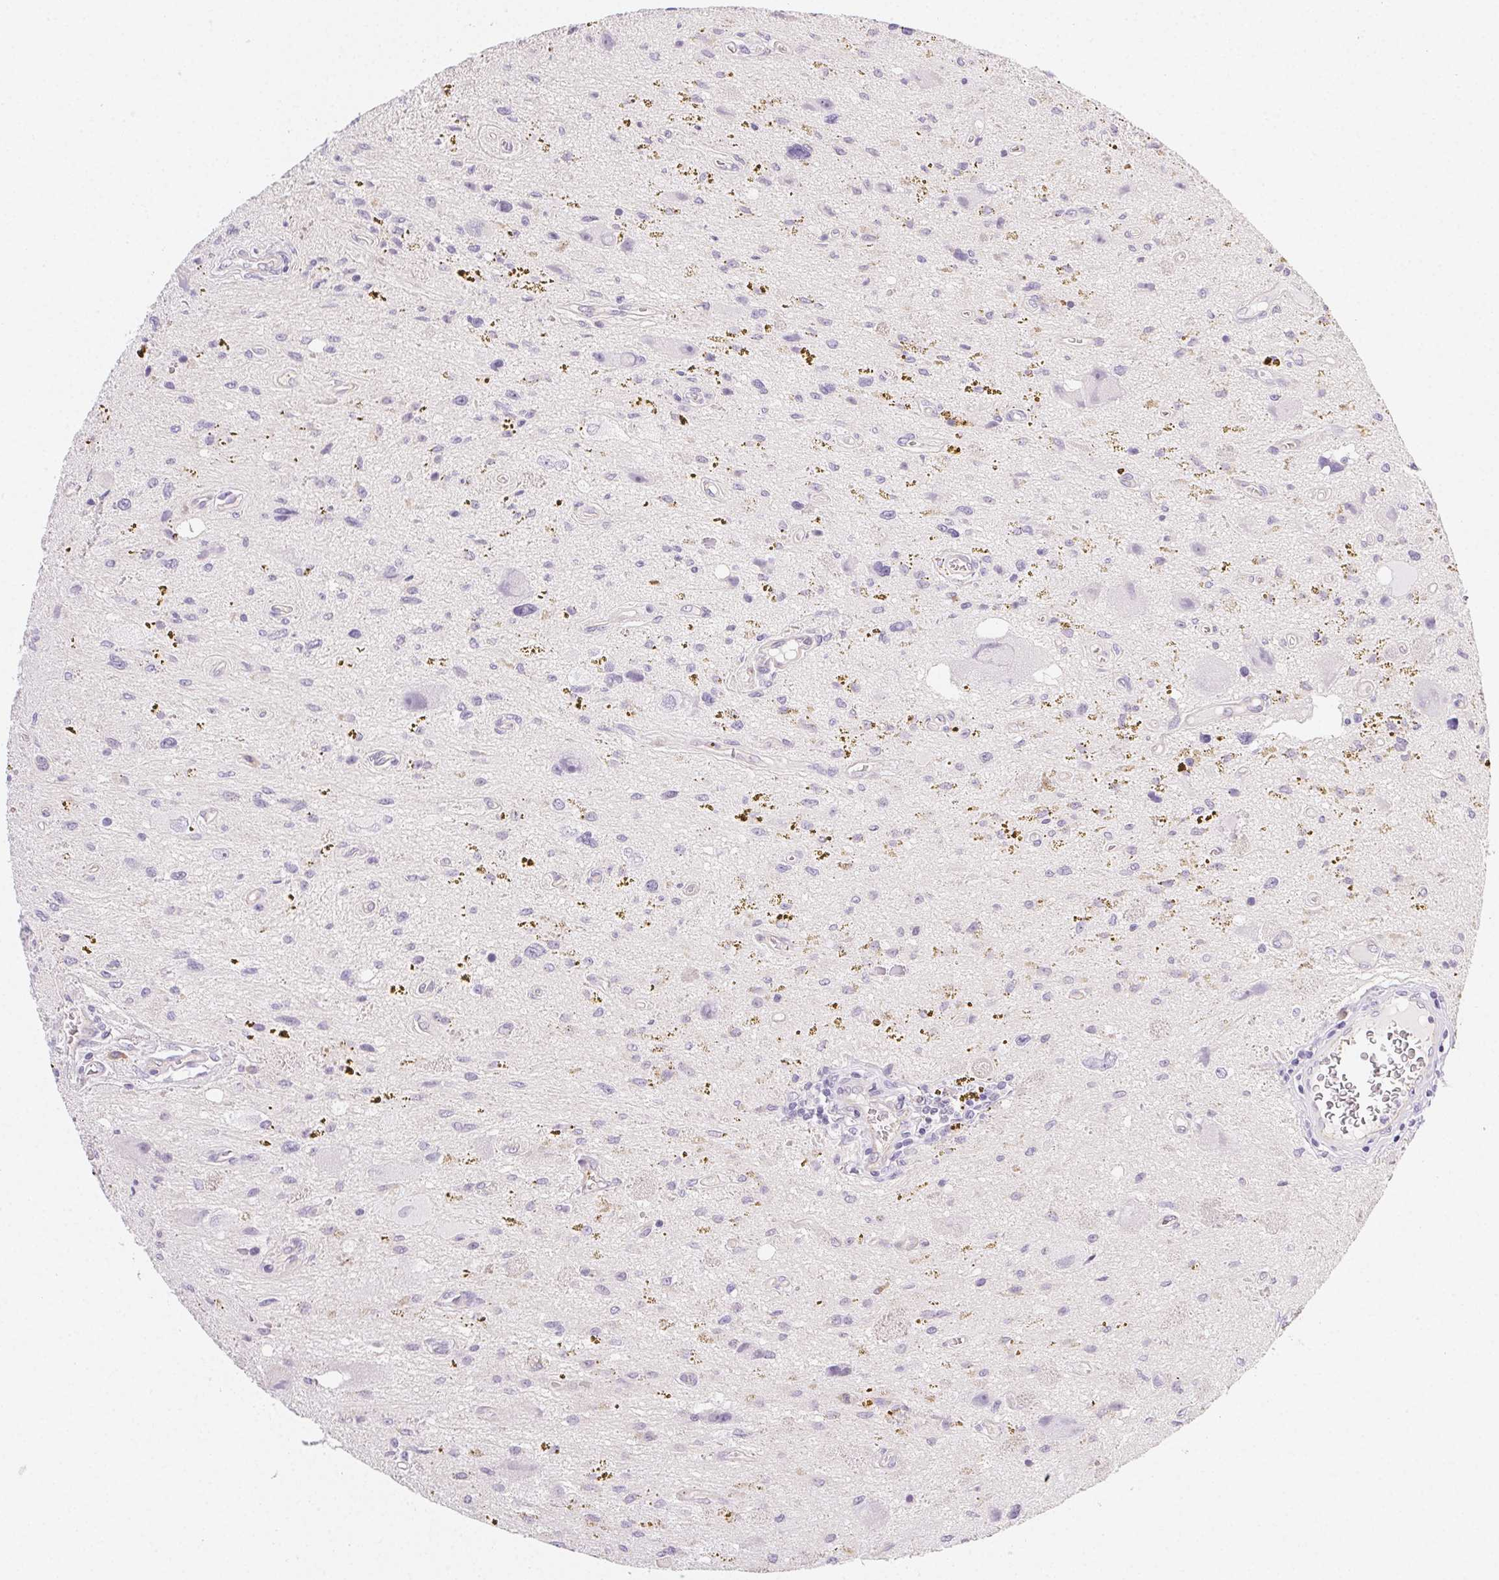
{"staining": {"intensity": "negative", "quantity": "none", "location": "none"}, "tissue": "glioma", "cell_type": "Tumor cells", "image_type": "cancer", "snomed": [{"axis": "morphology", "description": "Glioma, malignant, Low grade"}, {"axis": "topography", "description": "Cerebellum"}], "caption": "DAB (3,3'-diaminobenzidine) immunohistochemical staining of human glioma reveals no significant positivity in tumor cells.", "gene": "CSN1S1", "patient": {"sex": "female", "age": 14}}